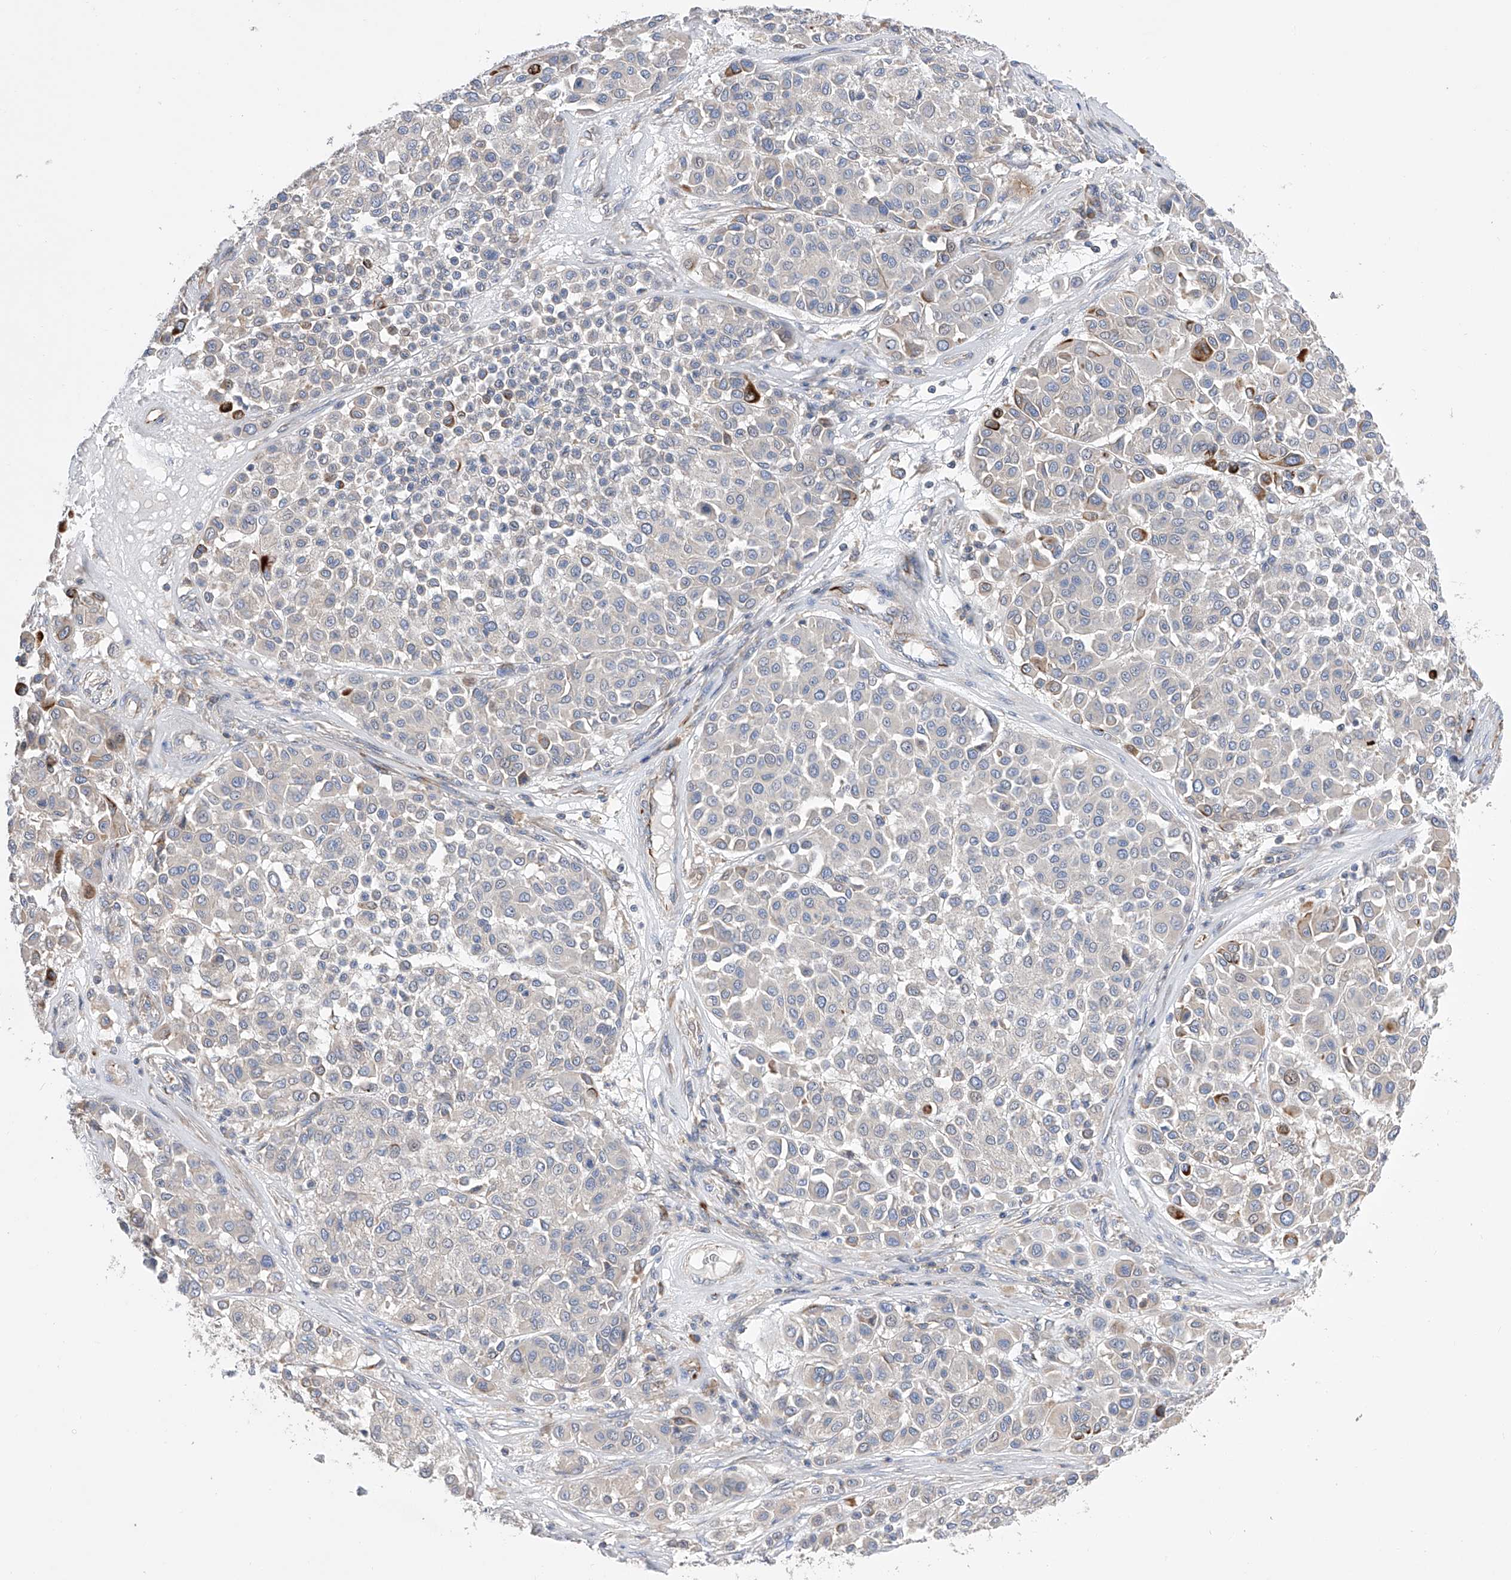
{"staining": {"intensity": "strong", "quantity": "<25%", "location": "cytoplasmic/membranous"}, "tissue": "melanoma", "cell_type": "Tumor cells", "image_type": "cancer", "snomed": [{"axis": "morphology", "description": "Malignant melanoma, Metastatic site"}, {"axis": "topography", "description": "Soft tissue"}], "caption": "Immunohistochemical staining of malignant melanoma (metastatic site) reveals medium levels of strong cytoplasmic/membranous expression in approximately <25% of tumor cells. (Brightfield microscopy of DAB IHC at high magnification).", "gene": "NFATC4", "patient": {"sex": "male", "age": 41}}